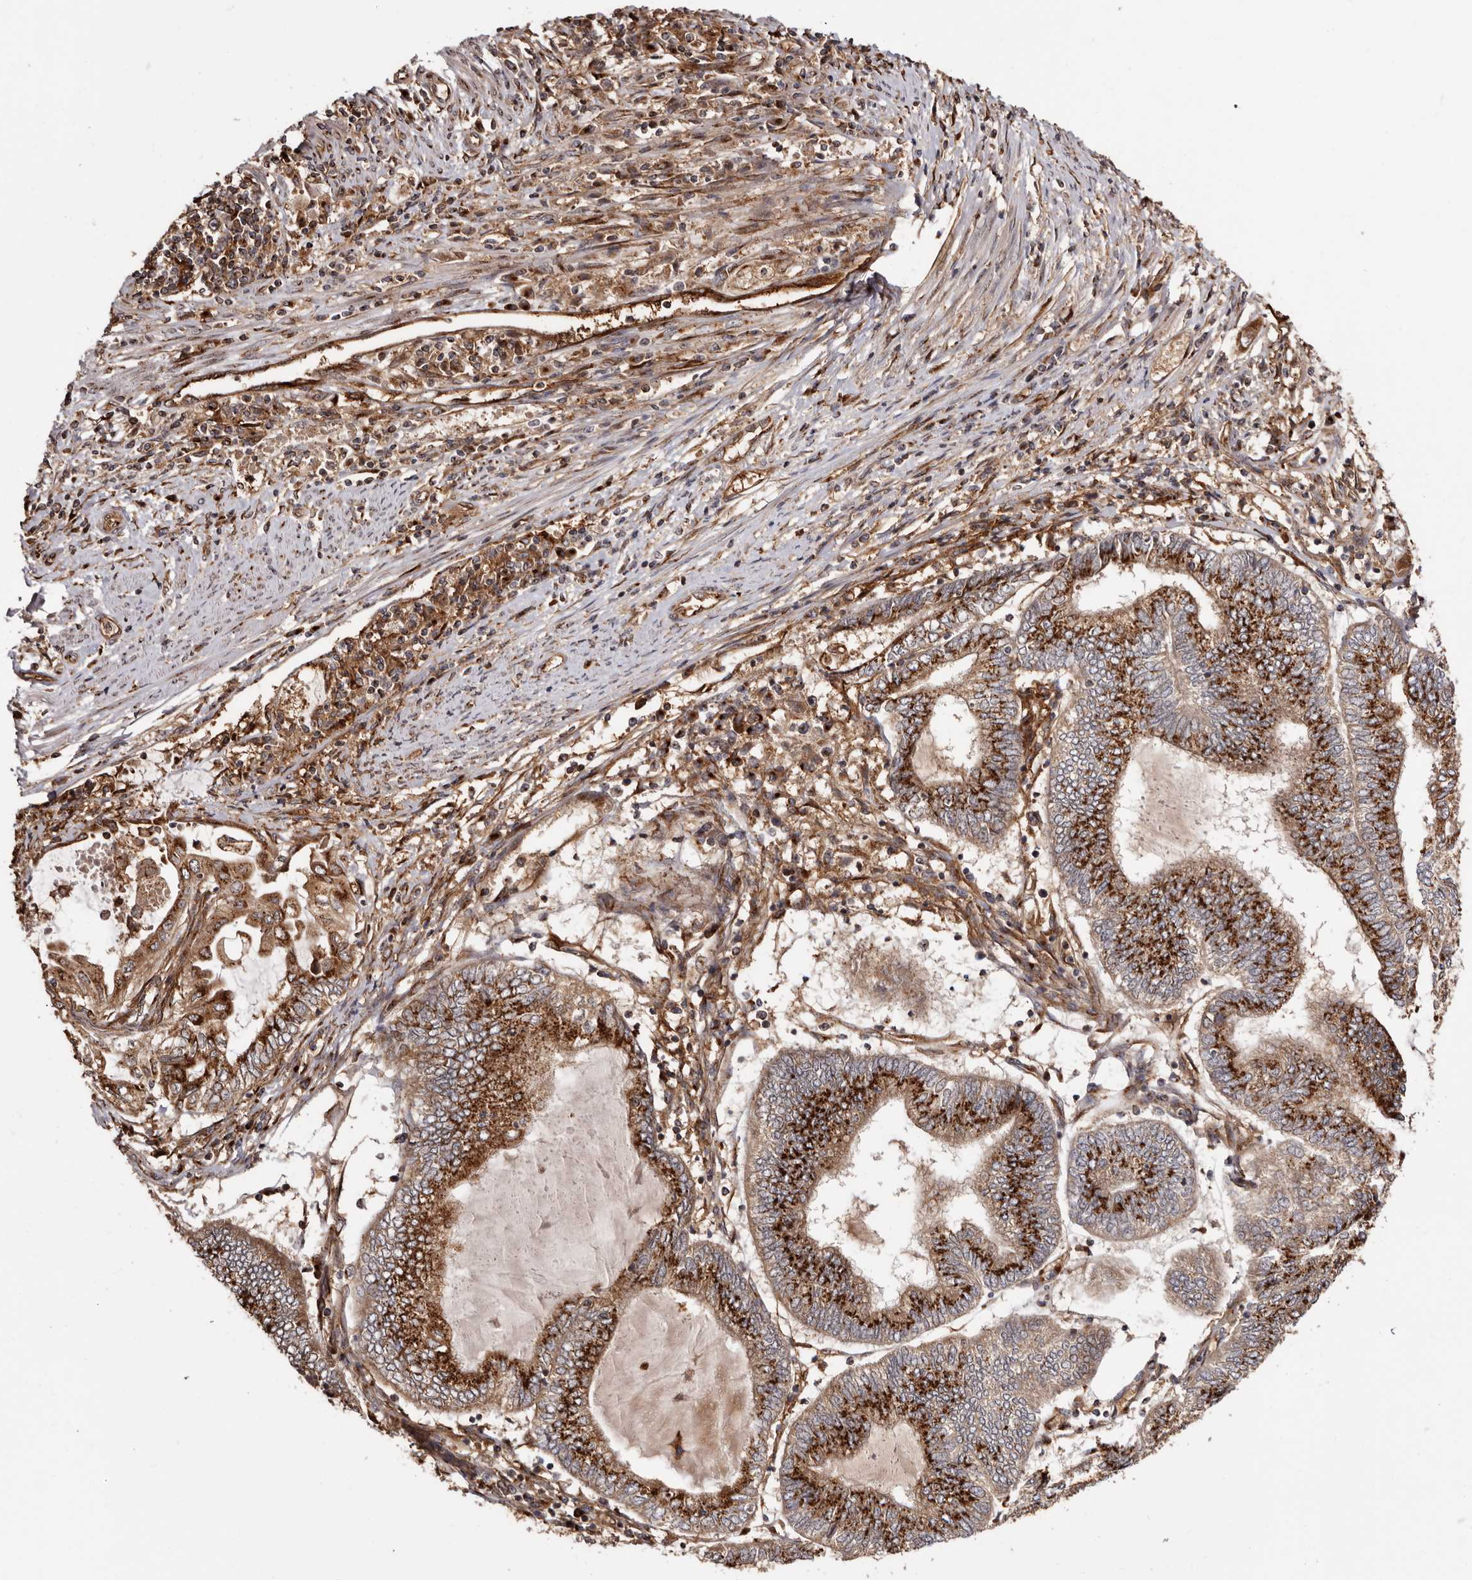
{"staining": {"intensity": "strong", "quantity": ">75%", "location": "cytoplasmic/membranous"}, "tissue": "endometrial cancer", "cell_type": "Tumor cells", "image_type": "cancer", "snomed": [{"axis": "morphology", "description": "Adenocarcinoma, NOS"}, {"axis": "topography", "description": "Uterus"}, {"axis": "topography", "description": "Endometrium"}], "caption": "IHC micrograph of neoplastic tissue: human adenocarcinoma (endometrial) stained using IHC shows high levels of strong protein expression localized specifically in the cytoplasmic/membranous of tumor cells, appearing as a cytoplasmic/membranous brown color.", "gene": "GPR27", "patient": {"sex": "female", "age": 70}}